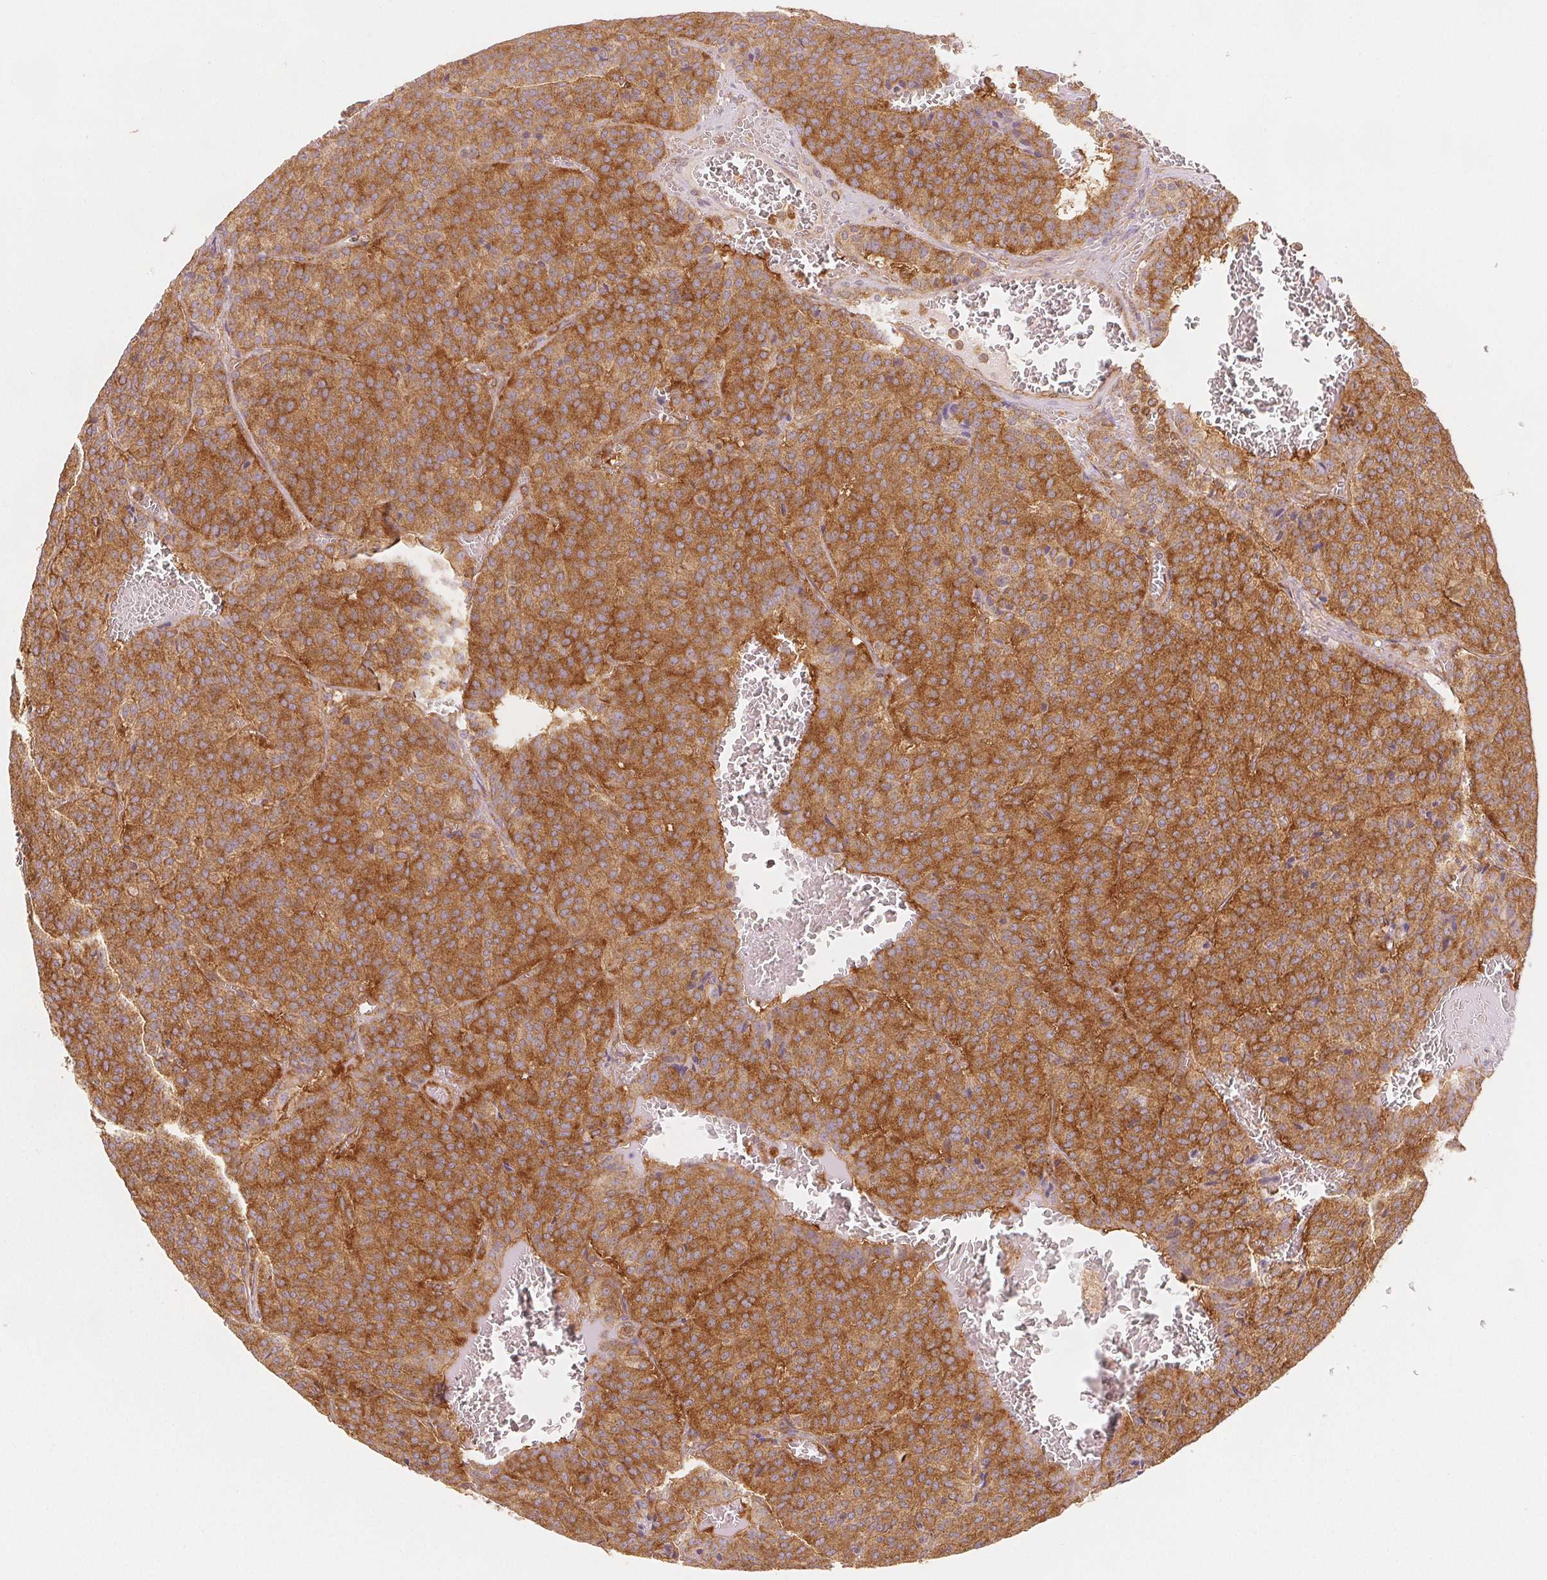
{"staining": {"intensity": "moderate", "quantity": ">75%", "location": "cytoplasmic/membranous"}, "tissue": "carcinoid", "cell_type": "Tumor cells", "image_type": "cancer", "snomed": [{"axis": "morphology", "description": "Carcinoid, malignant, NOS"}, {"axis": "topography", "description": "Lung"}], "caption": "A micrograph showing moderate cytoplasmic/membranous positivity in approximately >75% of tumor cells in carcinoid, as visualized by brown immunohistochemical staining.", "gene": "DIAPH2", "patient": {"sex": "male", "age": 70}}